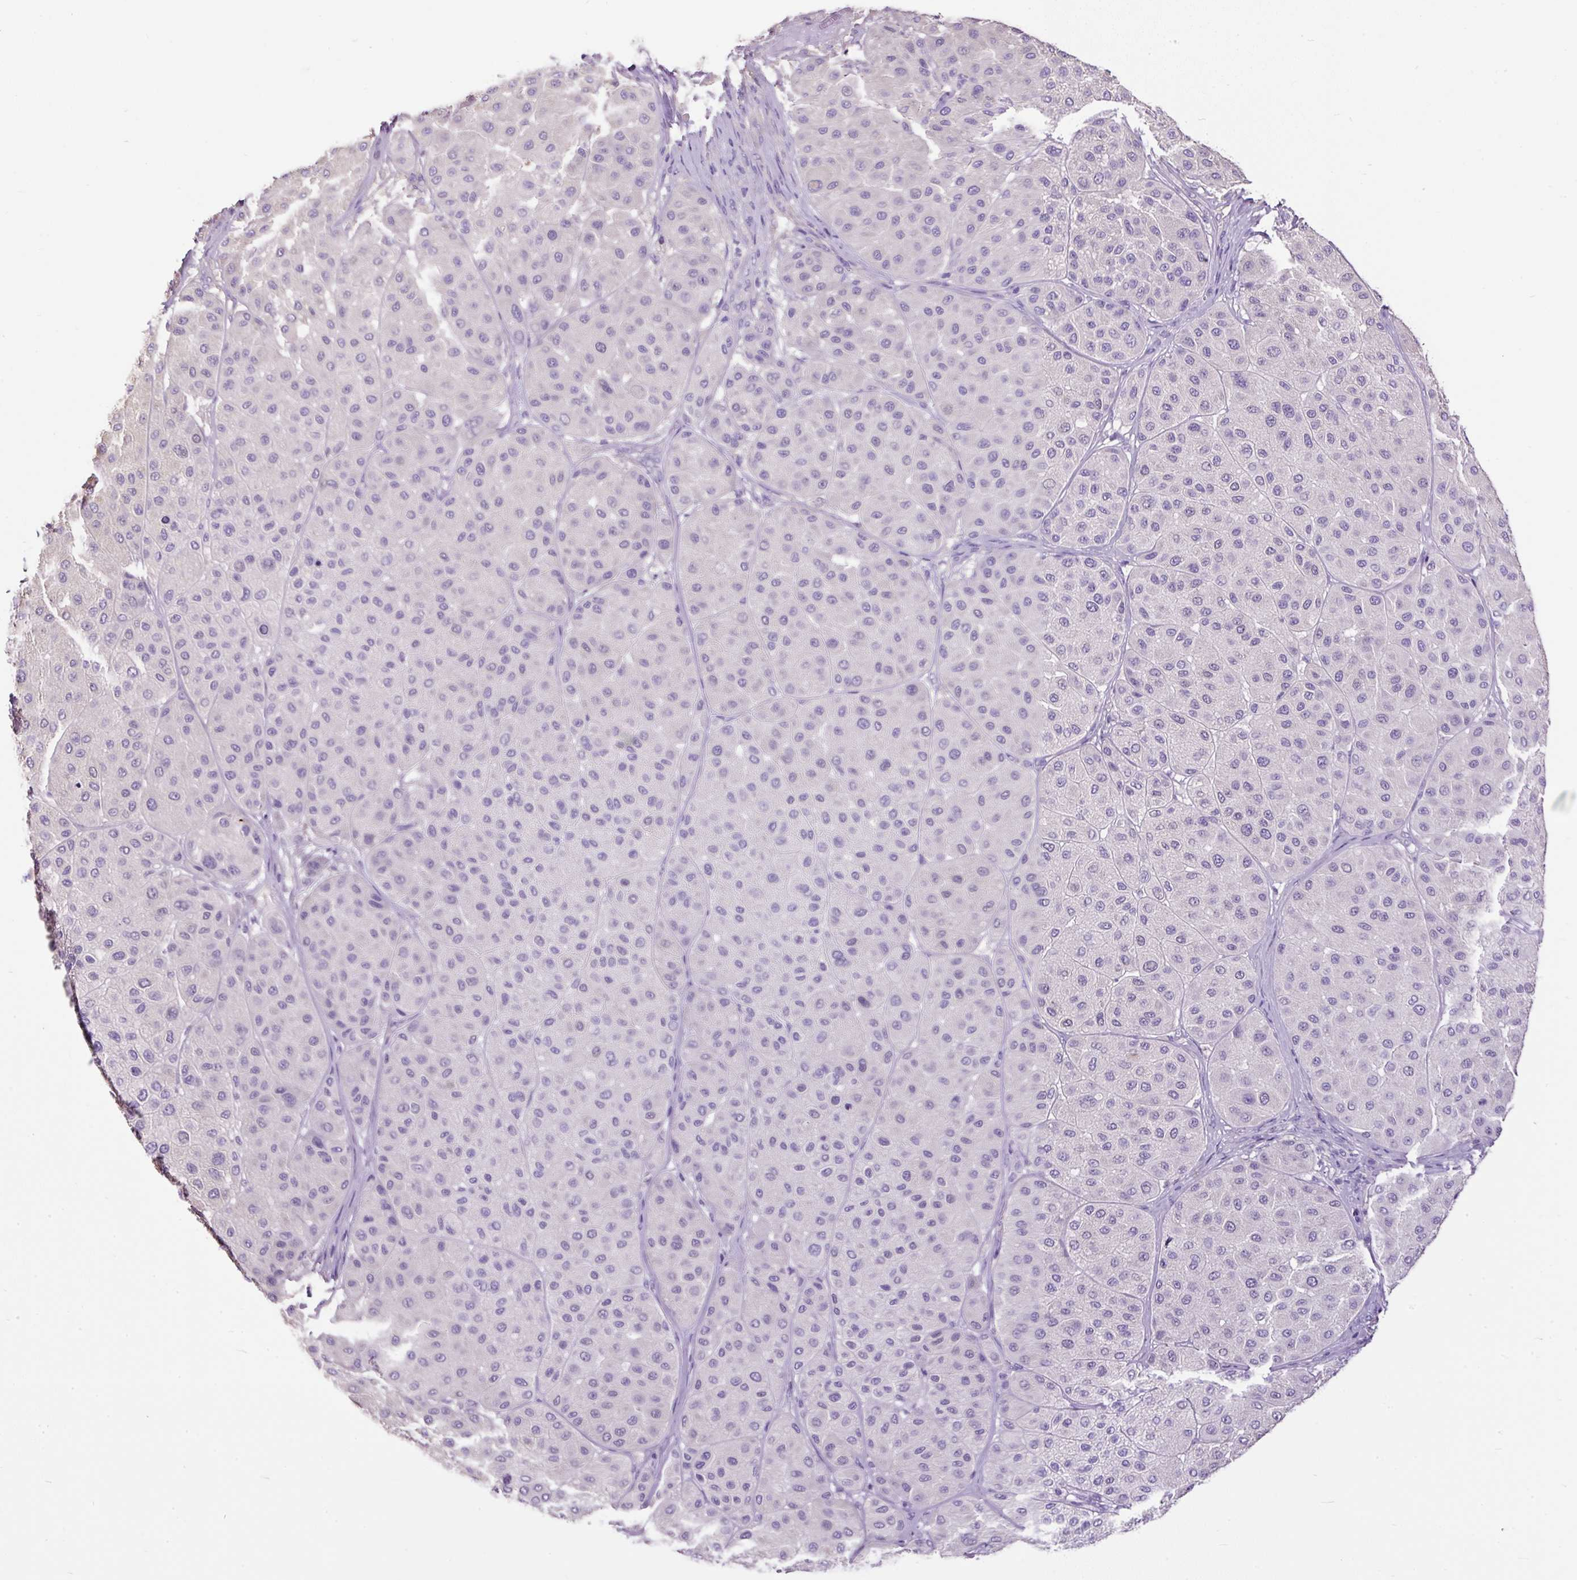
{"staining": {"intensity": "negative", "quantity": "none", "location": "none"}, "tissue": "melanoma", "cell_type": "Tumor cells", "image_type": "cancer", "snomed": [{"axis": "morphology", "description": "Malignant melanoma, Metastatic site"}, {"axis": "topography", "description": "Smooth muscle"}], "caption": "This is a image of immunohistochemistry staining of malignant melanoma (metastatic site), which shows no expression in tumor cells.", "gene": "PDIA2", "patient": {"sex": "male", "age": 41}}